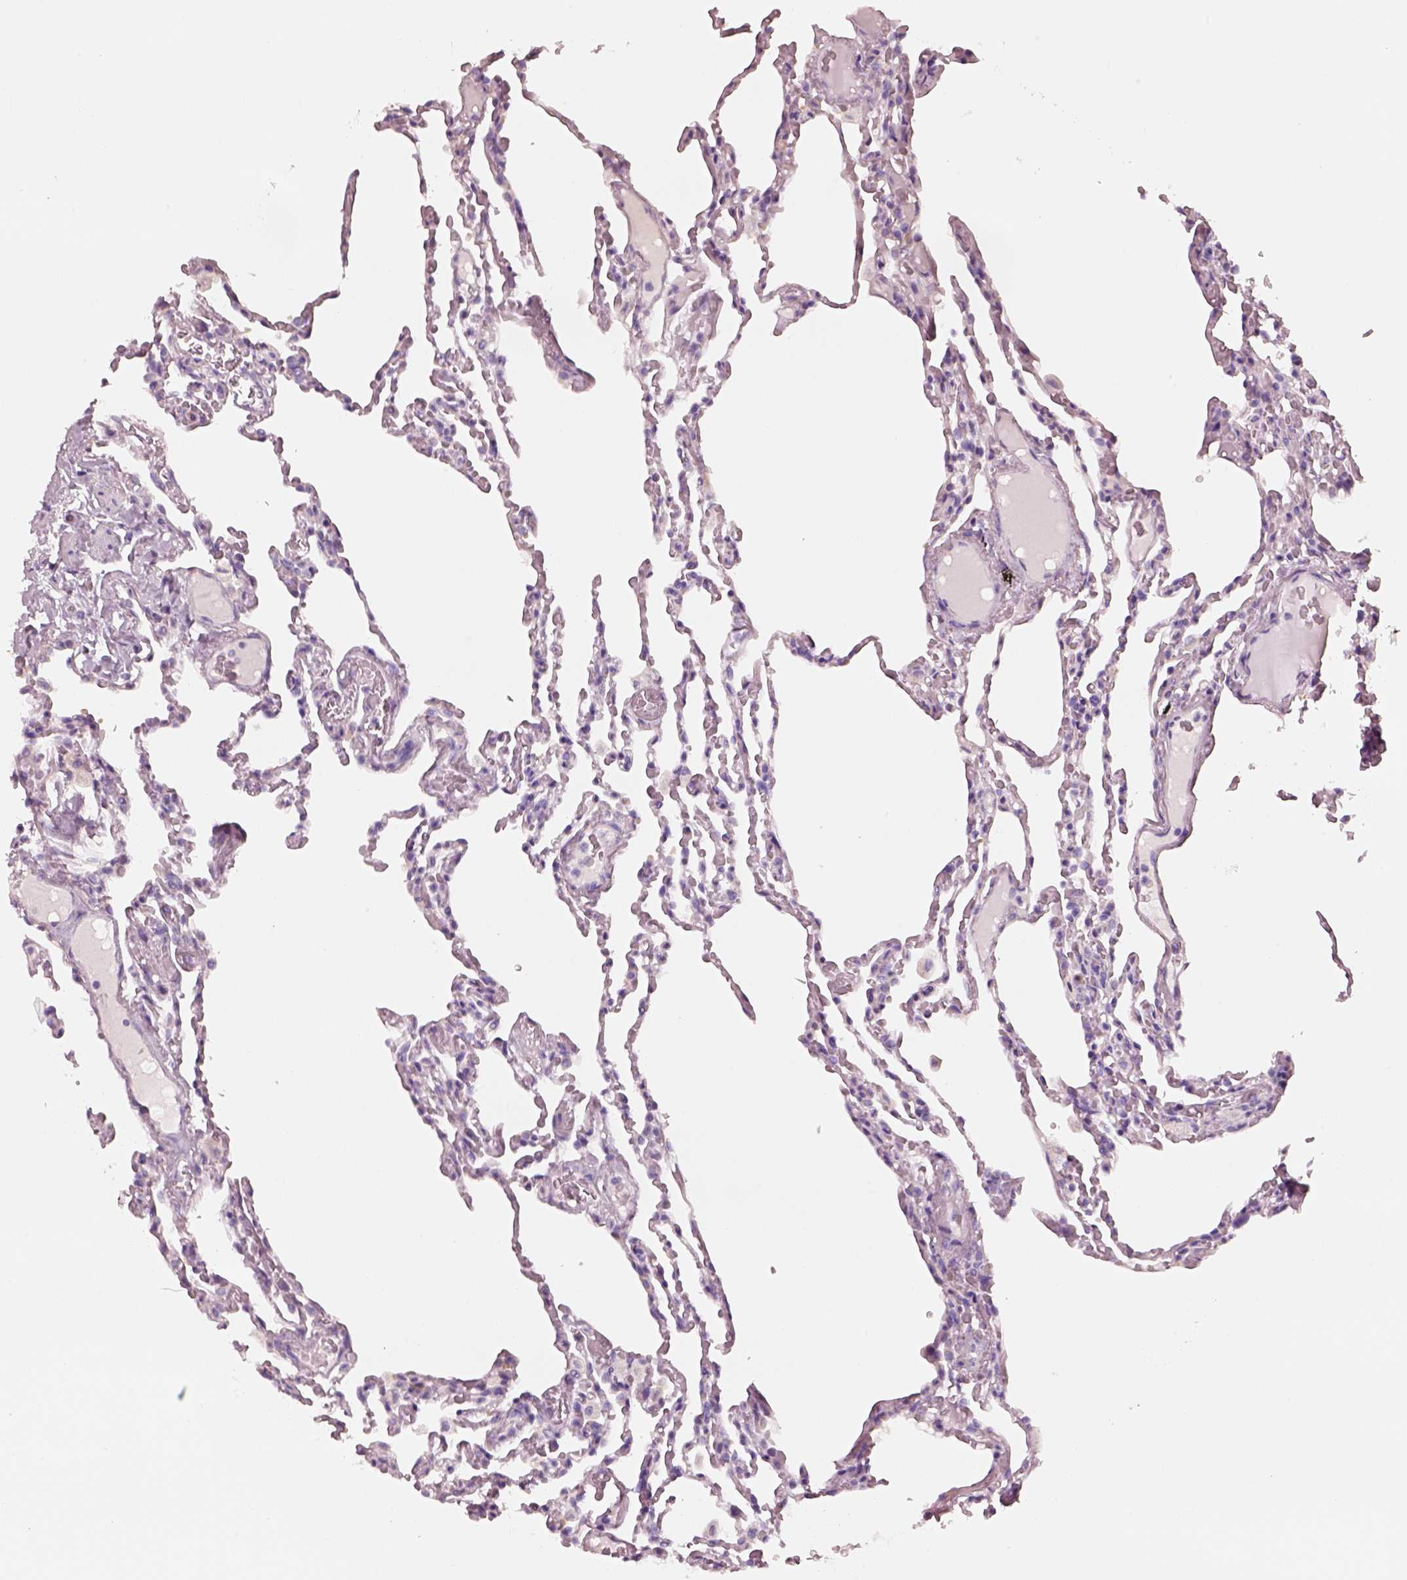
{"staining": {"intensity": "negative", "quantity": "none", "location": "none"}, "tissue": "lung", "cell_type": "Alveolar cells", "image_type": "normal", "snomed": [{"axis": "morphology", "description": "Normal tissue, NOS"}, {"axis": "topography", "description": "Lung"}], "caption": "A histopathology image of lung stained for a protein displays no brown staining in alveolar cells.", "gene": "PNOC", "patient": {"sex": "female", "age": 43}}